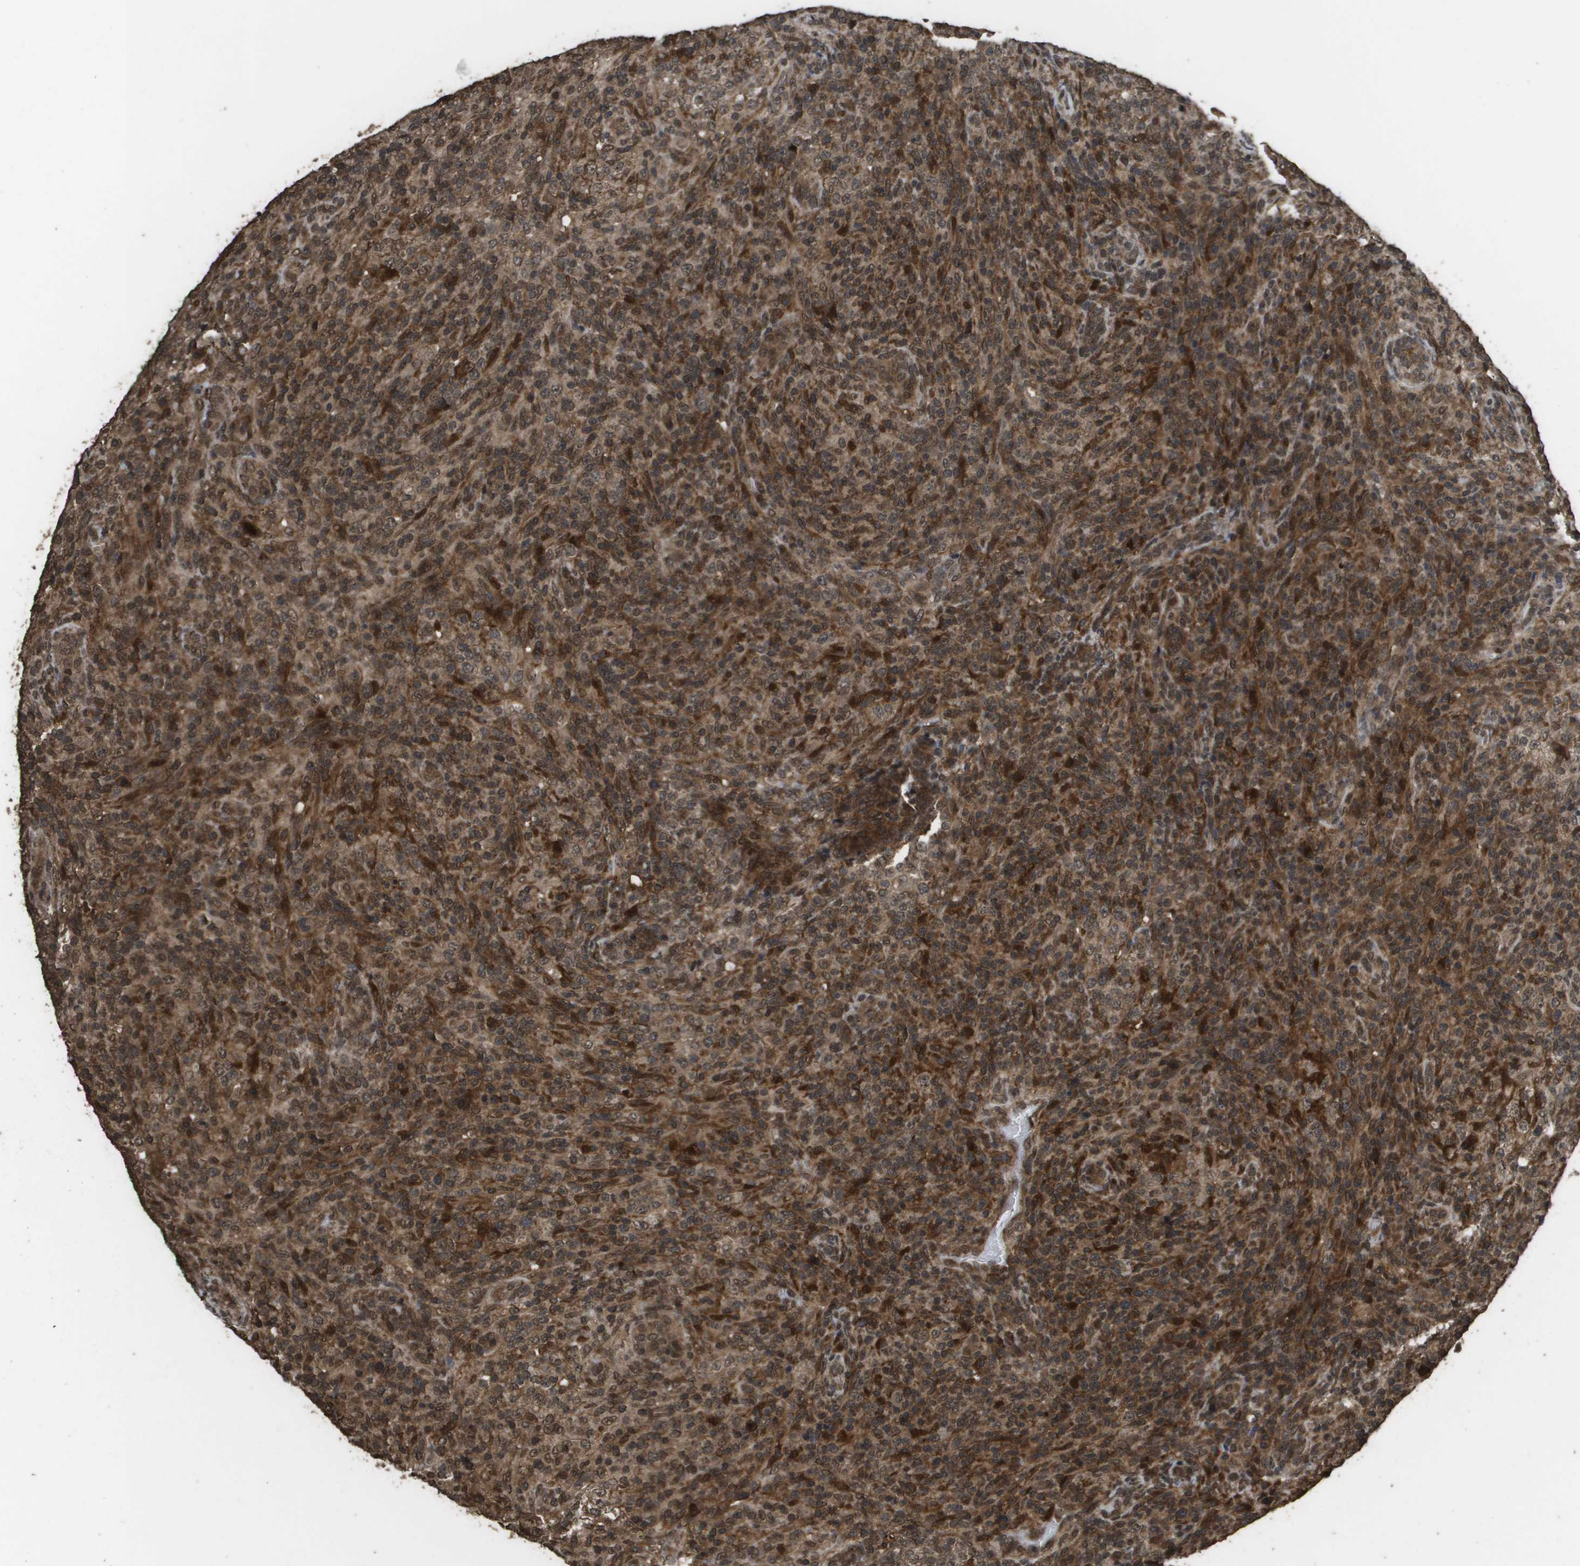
{"staining": {"intensity": "moderate", "quantity": ">75%", "location": "cytoplasmic/membranous"}, "tissue": "lymphoma", "cell_type": "Tumor cells", "image_type": "cancer", "snomed": [{"axis": "morphology", "description": "Malignant lymphoma, non-Hodgkin's type, High grade"}, {"axis": "topography", "description": "Lymph node"}], "caption": "IHC micrograph of neoplastic tissue: human lymphoma stained using immunohistochemistry demonstrates medium levels of moderate protein expression localized specifically in the cytoplasmic/membranous of tumor cells, appearing as a cytoplasmic/membranous brown color.", "gene": "AXIN2", "patient": {"sex": "female", "age": 76}}